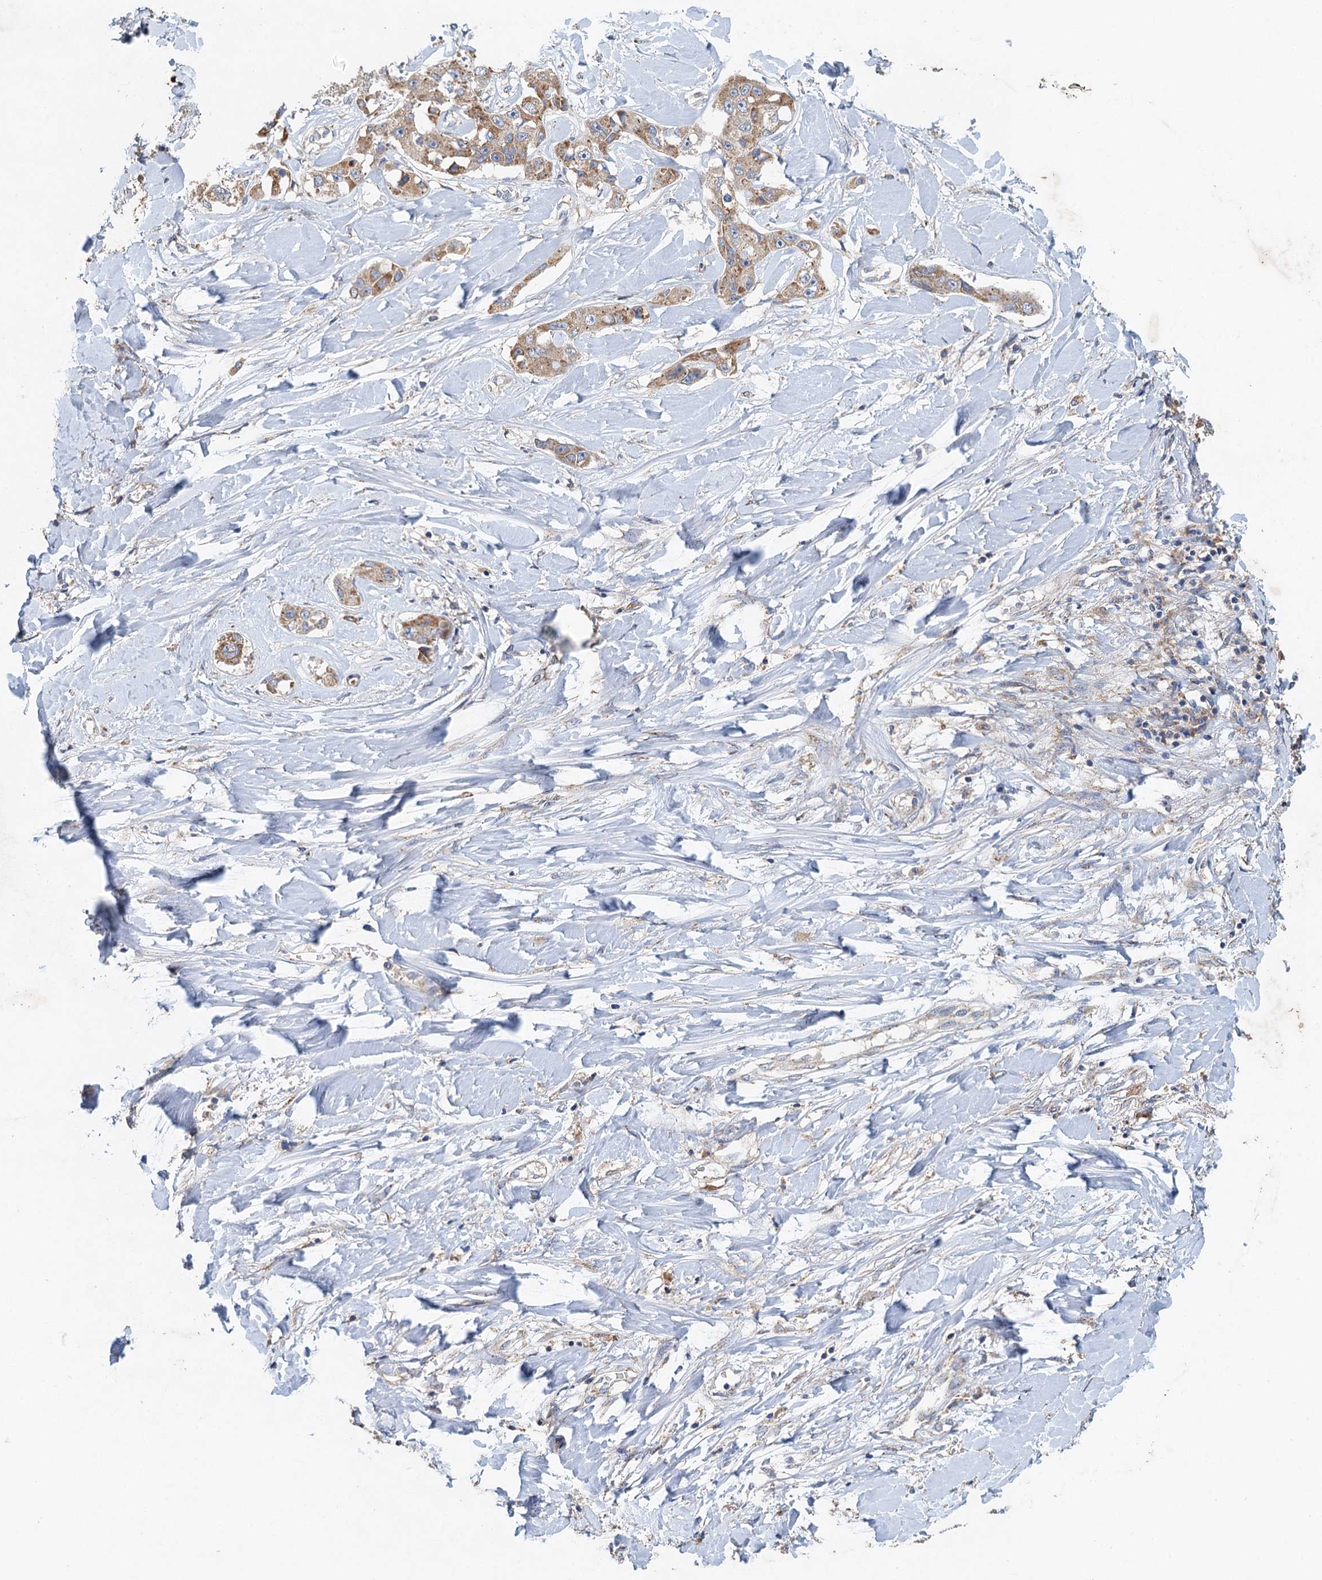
{"staining": {"intensity": "moderate", "quantity": ">75%", "location": "cytoplasmic/membranous"}, "tissue": "liver cancer", "cell_type": "Tumor cells", "image_type": "cancer", "snomed": [{"axis": "morphology", "description": "Cholangiocarcinoma"}, {"axis": "topography", "description": "Liver"}], "caption": "Immunohistochemistry (IHC) (DAB (3,3'-diaminobenzidine)) staining of liver cholangiocarcinoma displays moderate cytoplasmic/membranous protein expression in about >75% of tumor cells.", "gene": "BCS1L", "patient": {"sex": "male", "age": 59}}